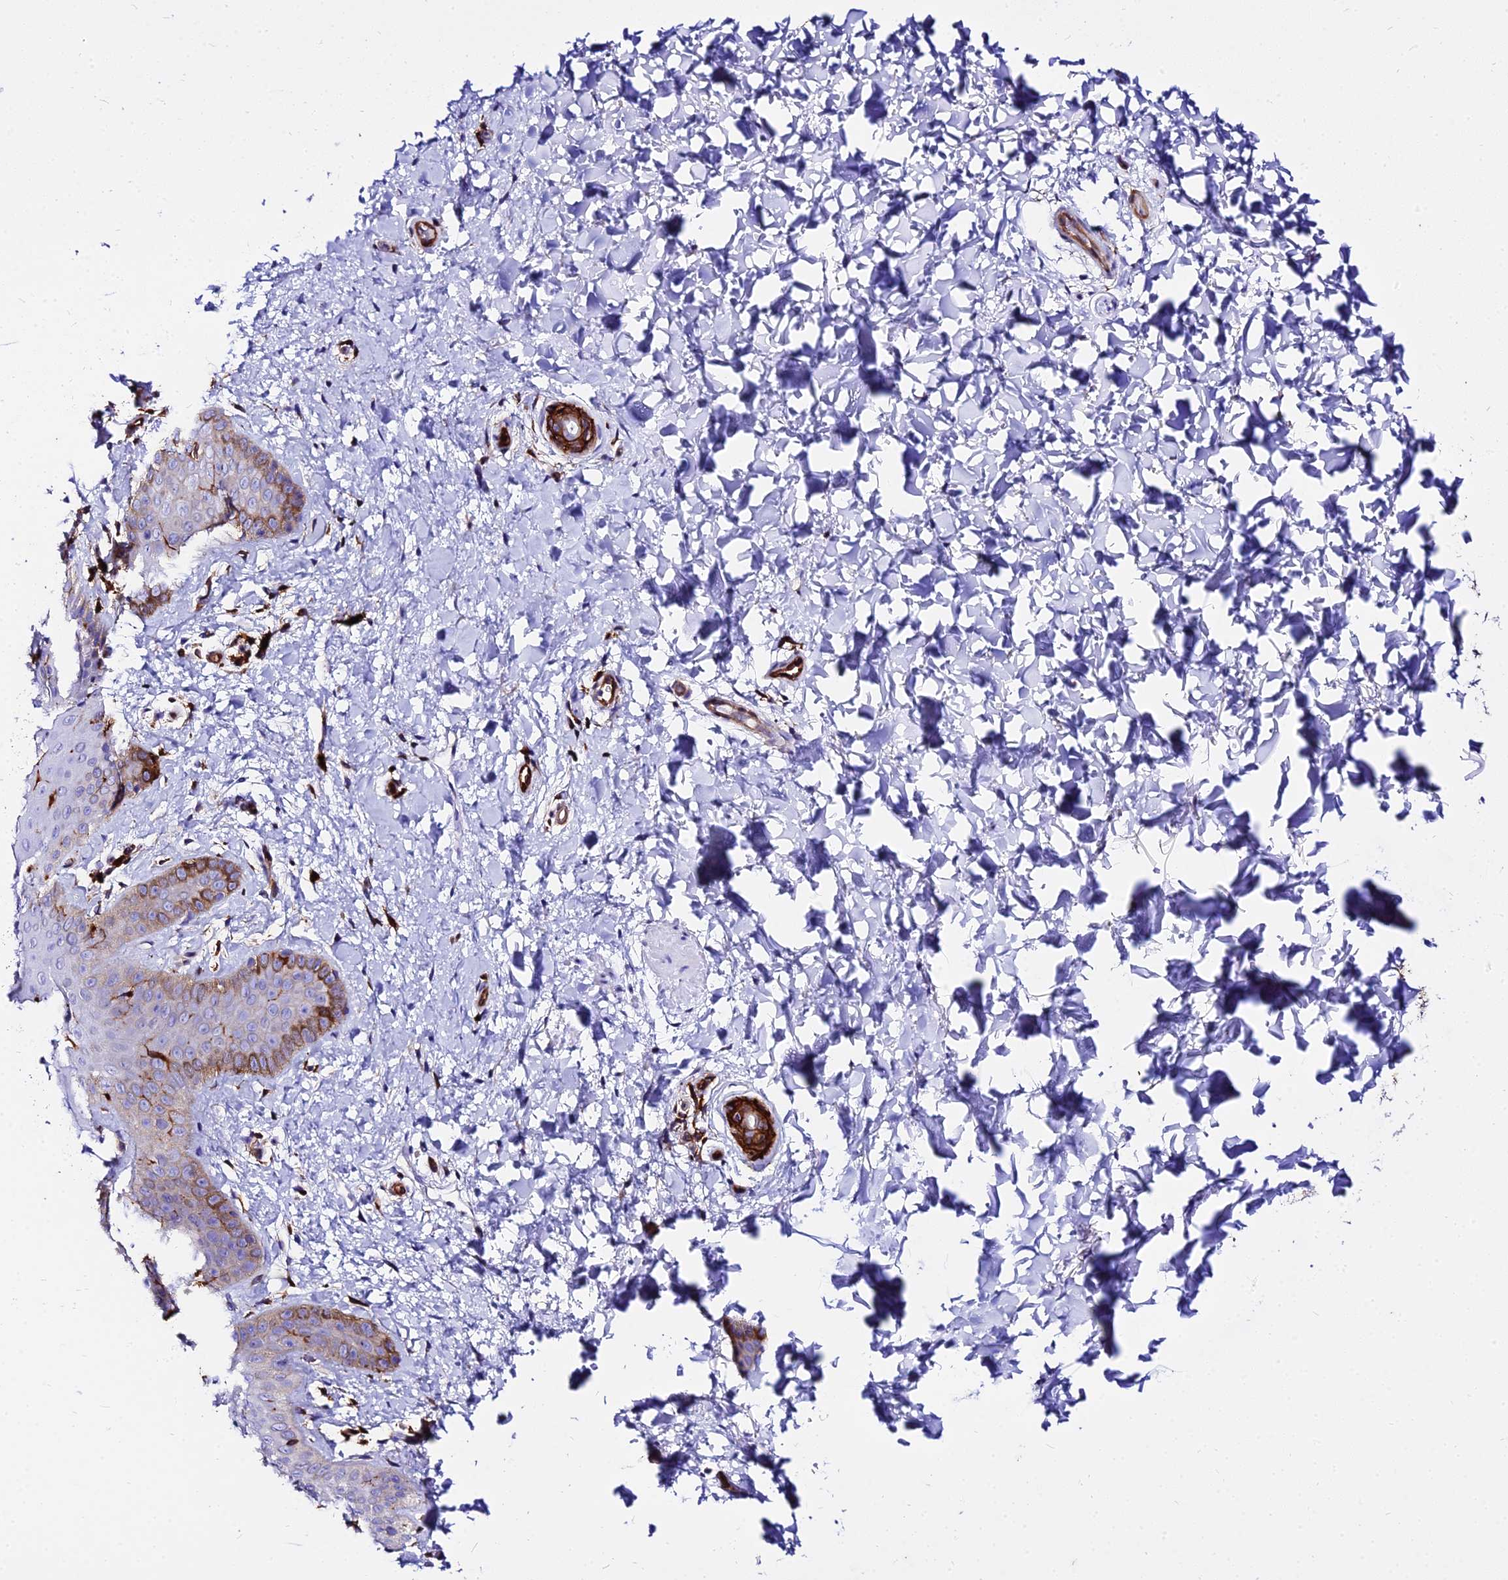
{"staining": {"intensity": "moderate", "quantity": "<25%", "location": "cytoplasmic/membranous"}, "tissue": "skin", "cell_type": "Epidermal cells", "image_type": "normal", "snomed": [{"axis": "morphology", "description": "Normal tissue, NOS"}, {"axis": "morphology", "description": "Neoplasm, malignant, NOS"}, {"axis": "topography", "description": "Anal"}], "caption": "Brown immunohistochemical staining in normal skin exhibits moderate cytoplasmic/membranous staining in approximately <25% of epidermal cells. Ihc stains the protein of interest in brown and the nuclei are stained blue.", "gene": "CSRP1", "patient": {"sex": "male", "age": 47}}